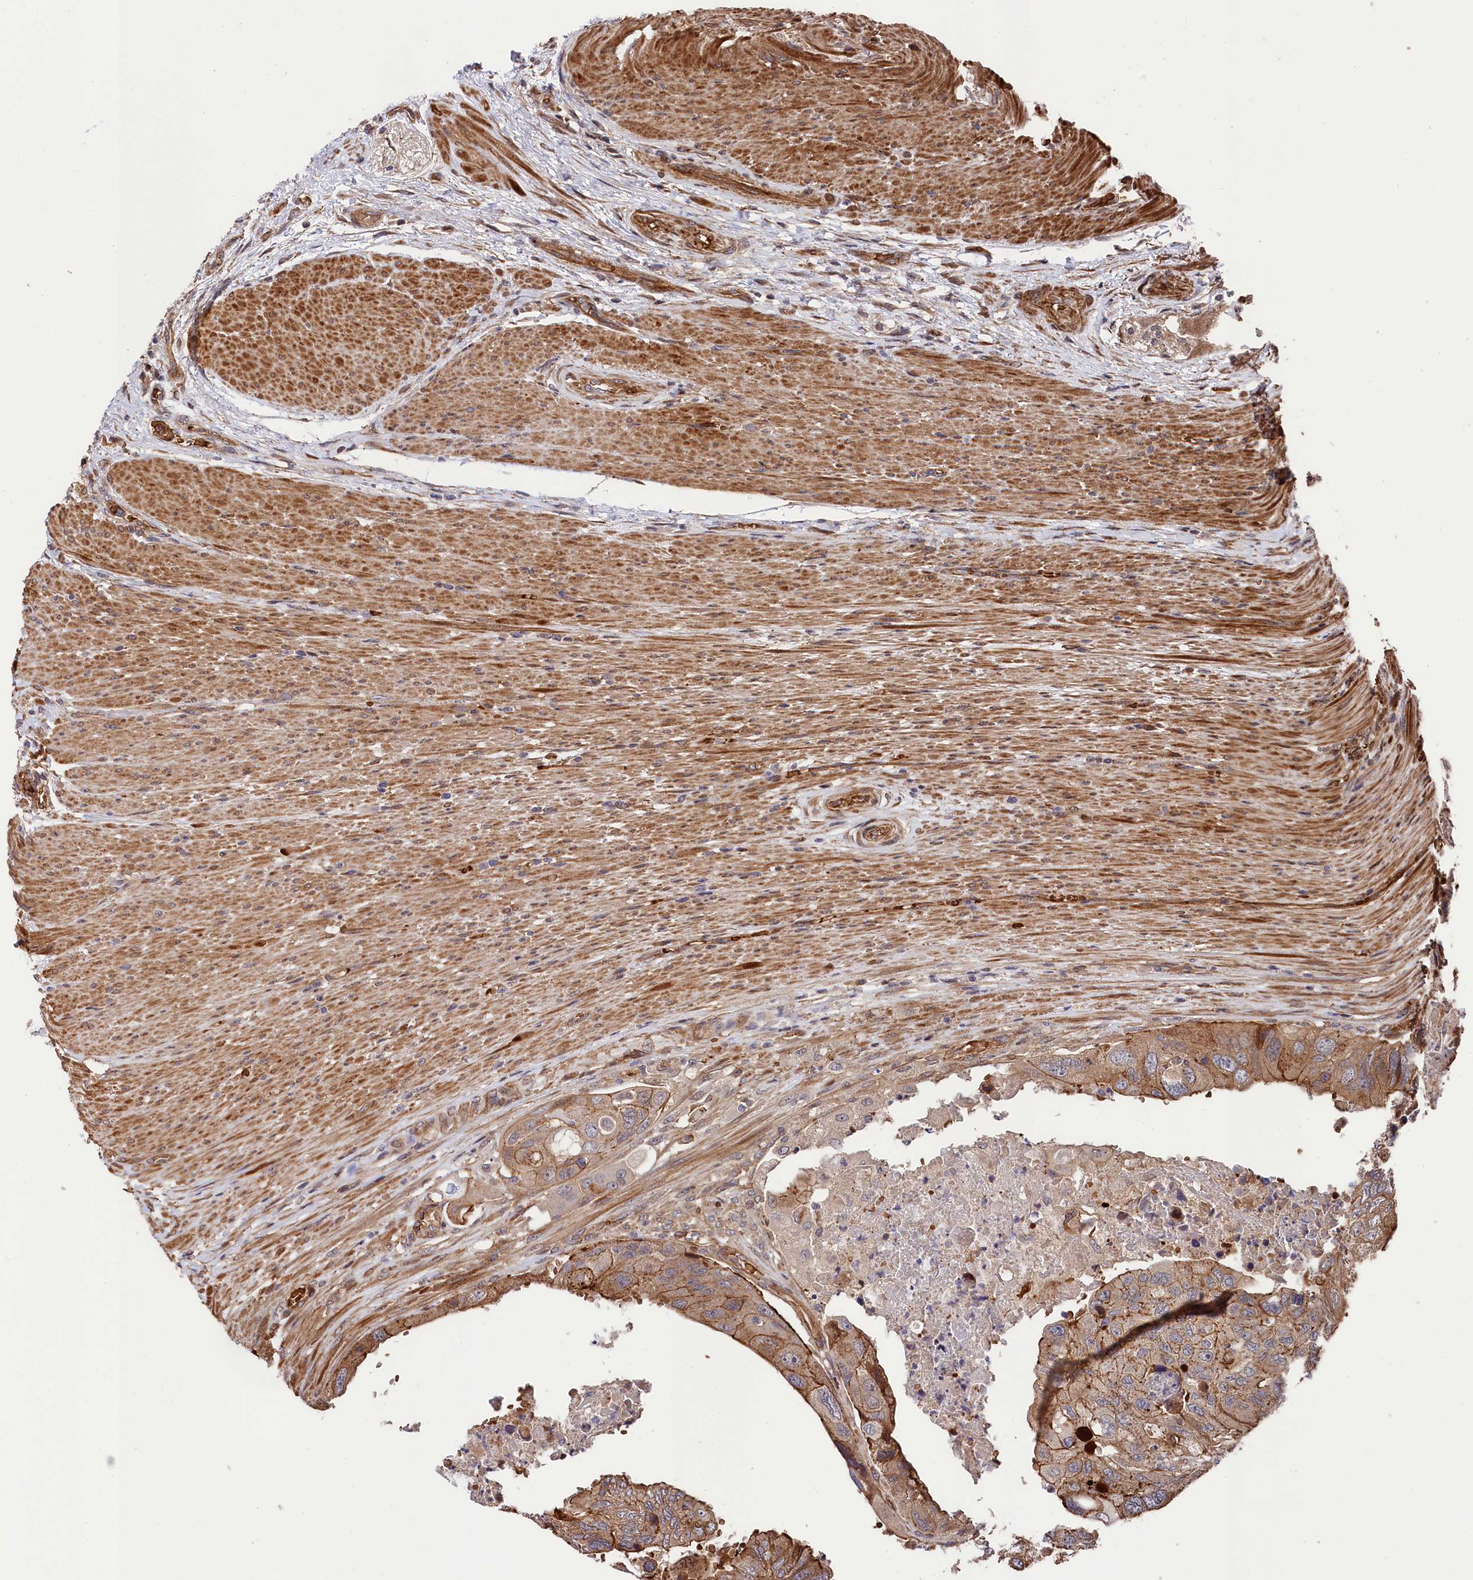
{"staining": {"intensity": "moderate", "quantity": "25%-75%", "location": "cytoplasmic/membranous"}, "tissue": "colorectal cancer", "cell_type": "Tumor cells", "image_type": "cancer", "snomed": [{"axis": "morphology", "description": "Adenocarcinoma, NOS"}, {"axis": "topography", "description": "Rectum"}], "caption": "Human colorectal cancer stained with a protein marker shows moderate staining in tumor cells.", "gene": "TNKS1BP1", "patient": {"sex": "male", "age": 63}}